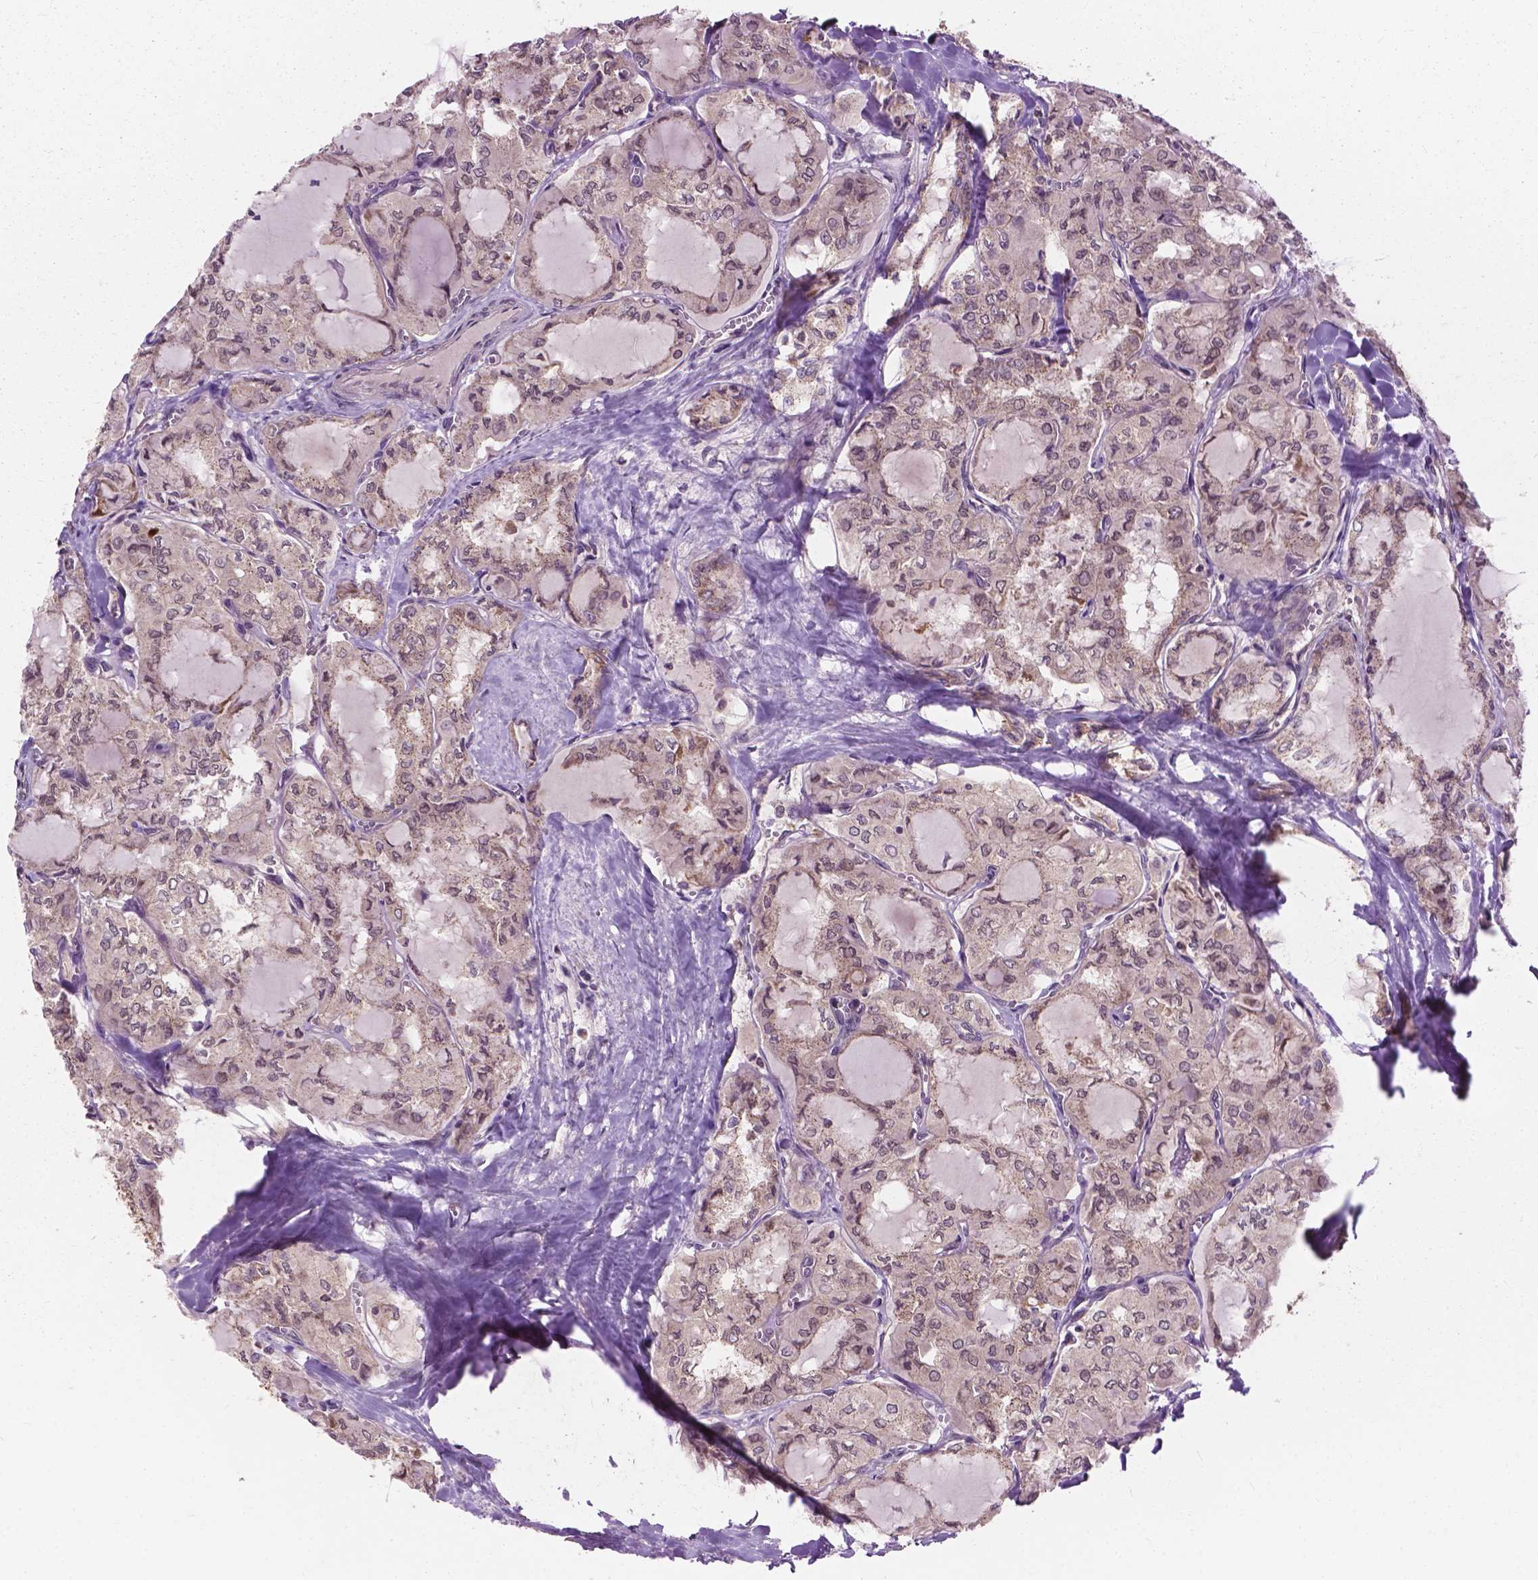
{"staining": {"intensity": "weak", "quantity": "<25%", "location": "cytoplasmic/membranous,nuclear"}, "tissue": "thyroid cancer", "cell_type": "Tumor cells", "image_type": "cancer", "snomed": [{"axis": "morphology", "description": "Papillary adenocarcinoma, NOS"}, {"axis": "topography", "description": "Thyroid gland"}], "caption": "This is an immunohistochemistry micrograph of papillary adenocarcinoma (thyroid). There is no positivity in tumor cells.", "gene": "PPP1CB", "patient": {"sex": "male", "age": 20}}